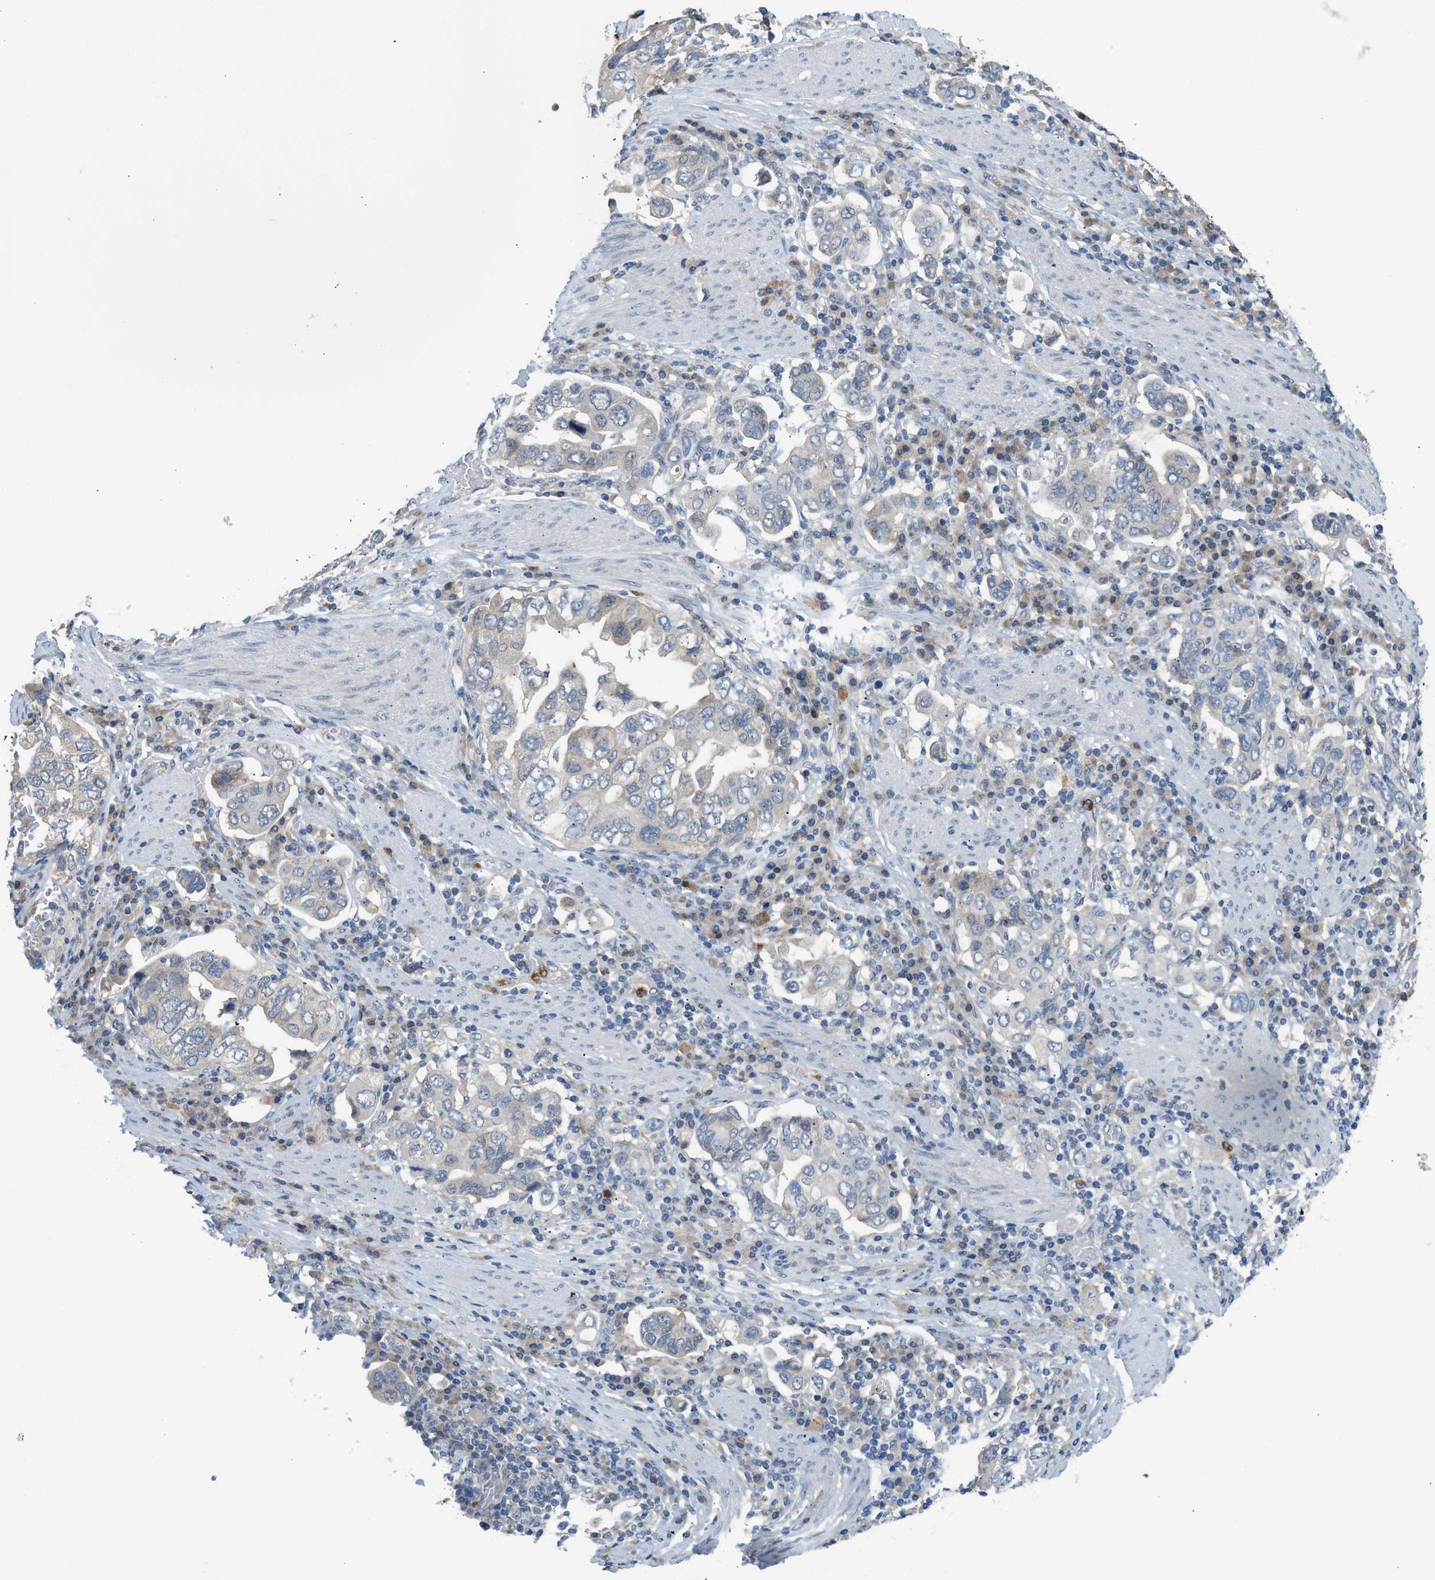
{"staining": {"intensity": "negative", "quantity": "none", "location": "none"}, "tissue": "stomach cancer", "cell_type": "Tumor cells", "image_type": "cancer", "snomed": [{"axis": "morphology", "description": "Adenocarcinoma, NOS"}, {"axis": "topography", "description": "Stomach, upper"}], "caption": "This is an immunohistochemistry histopathology image of human stomach cancer (adenocarcinoma). There is no positivity in tumor cells.", "gene": "RHBDF2", "patient": {"sex": "male", "age": 62}}